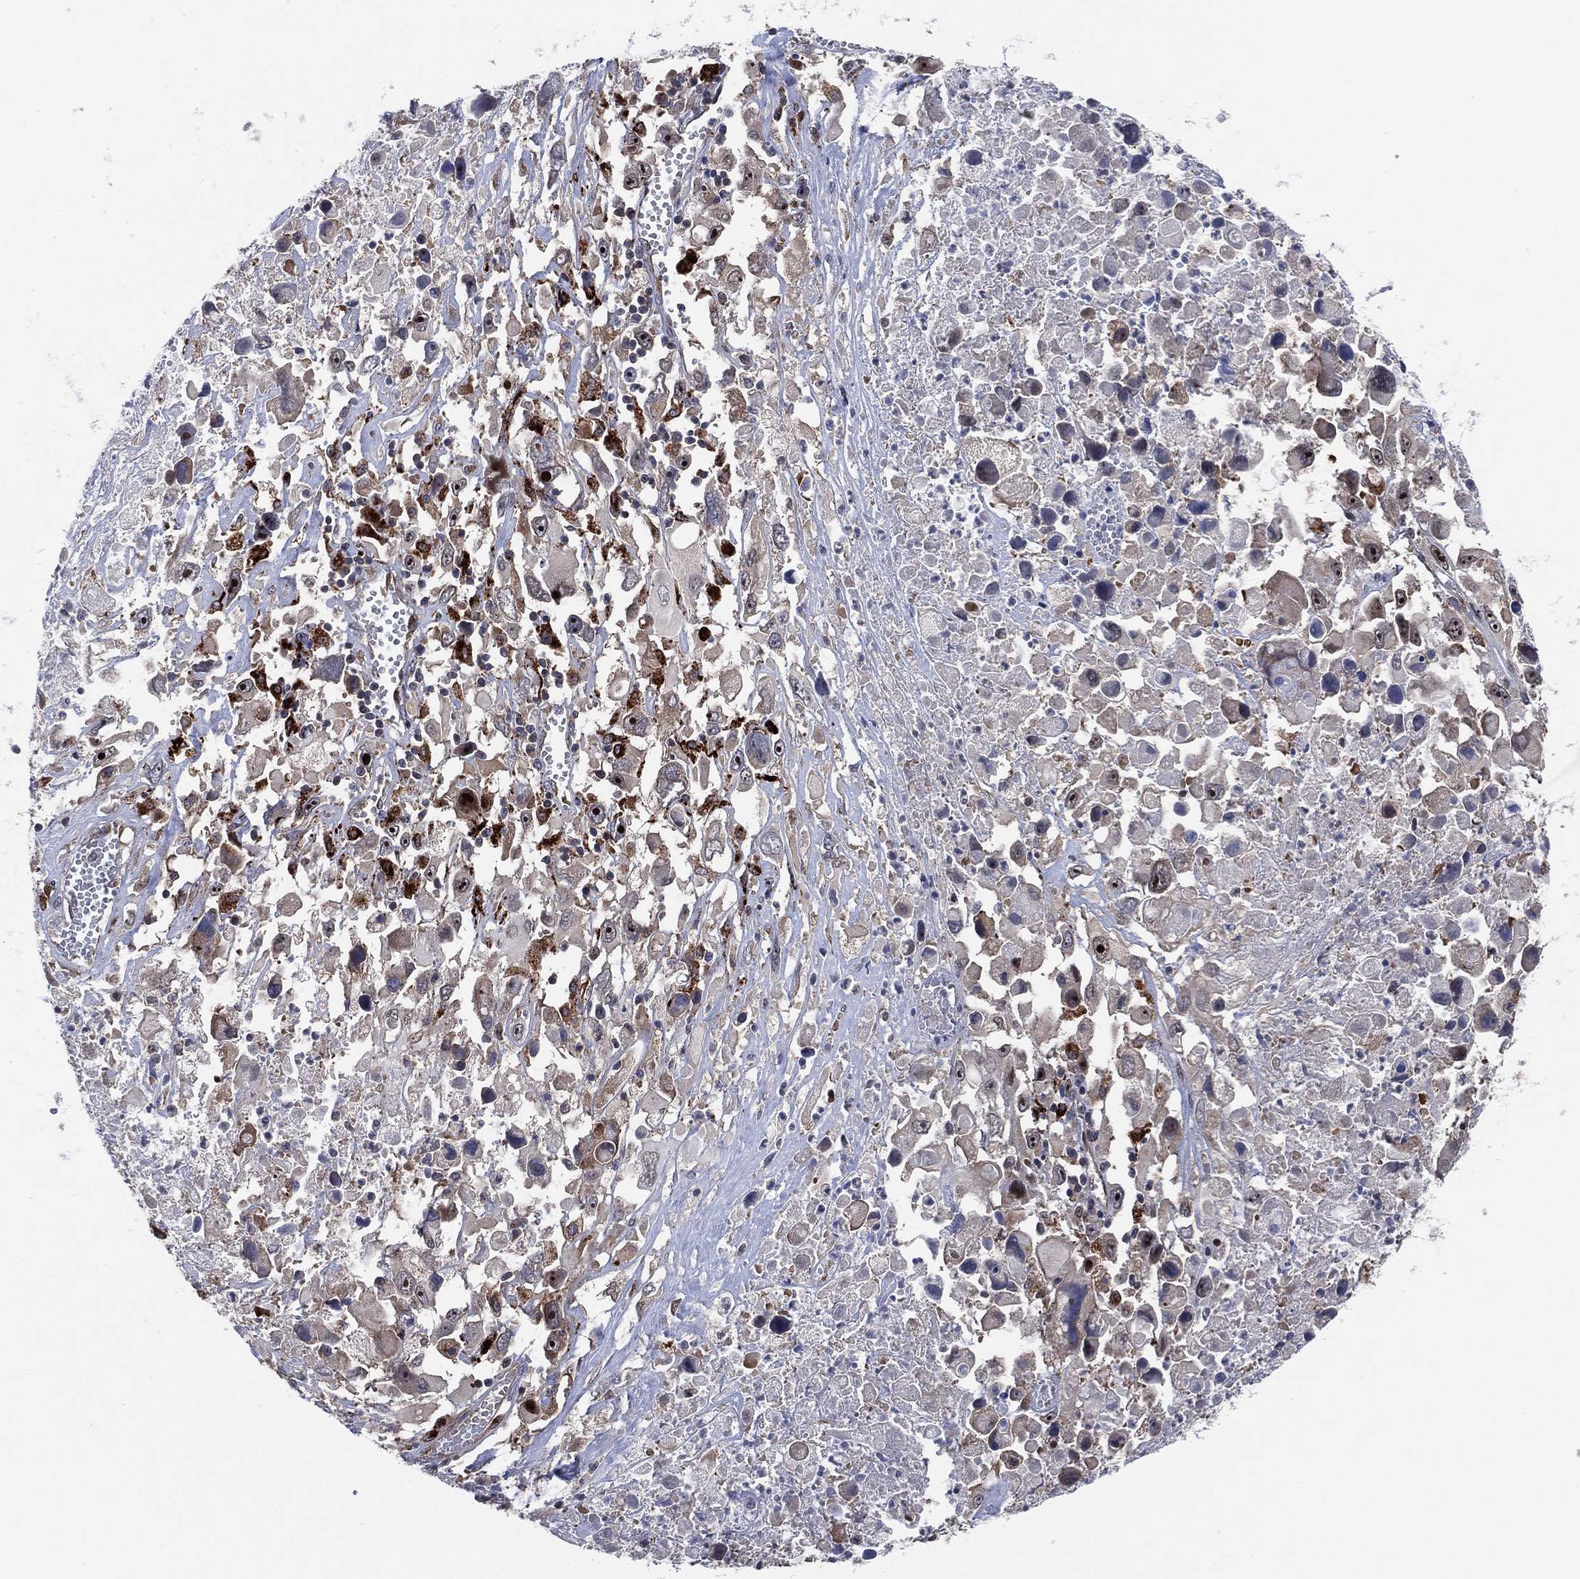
{"staining": {"intensity": "weak", "quantity": "<25%", "location": "cytoplasmic/membranous"}, "tissue": "melanoma", "cell_type": "Tumor cells", "image_type": "cancer", "snomed": [{"axis": "morphology", "description": "Malignant melanoma, Metastatic site"}, {"axis": "topography", "description": "Soft tissue"}], "caption": "Tumor cells are negative for brown protein staining in malignant melanoma (metastatic site). Nuclei are stained in blue.", "gene": "FAM104A", "patient": {"sex": "male", "age": 50}}